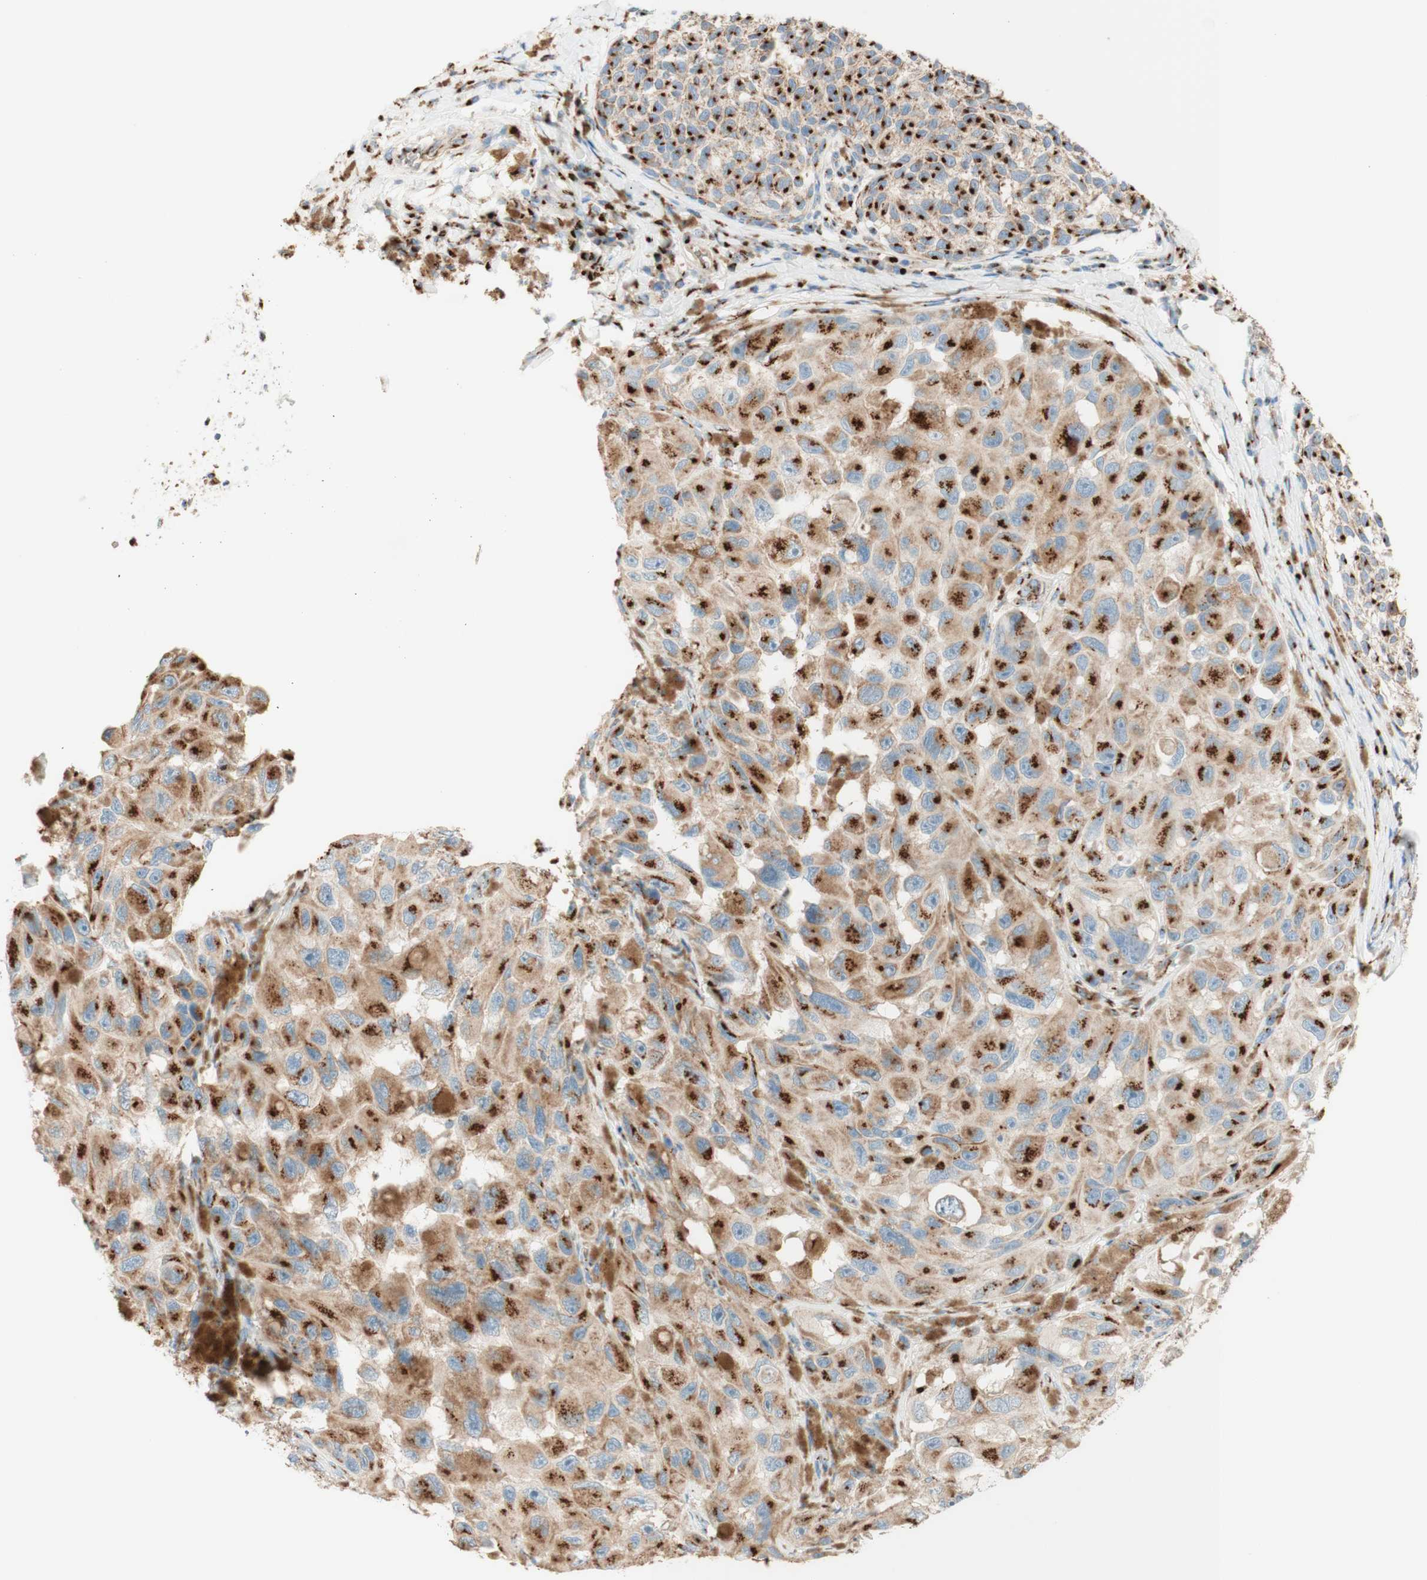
{"staining": {"intensity": "strong", "quantity": ">75%", "location": "cytoplasmic/membranous"}, "tissue": "melanoma", "cell_type": "Tumor cells", "image_type": "cancer", "snomed": [{"axis": "morphology", "description": "Malignant melanoma, NOS"}, {"axis": "topography", "description": "Skin"}], "caption": "Melanoma stained for a protein shows strong cytoplasmic/membranous positivity in tumor cells.", "gene": "GOLGB1", "patient": {"sex": "female", "age": 73}}